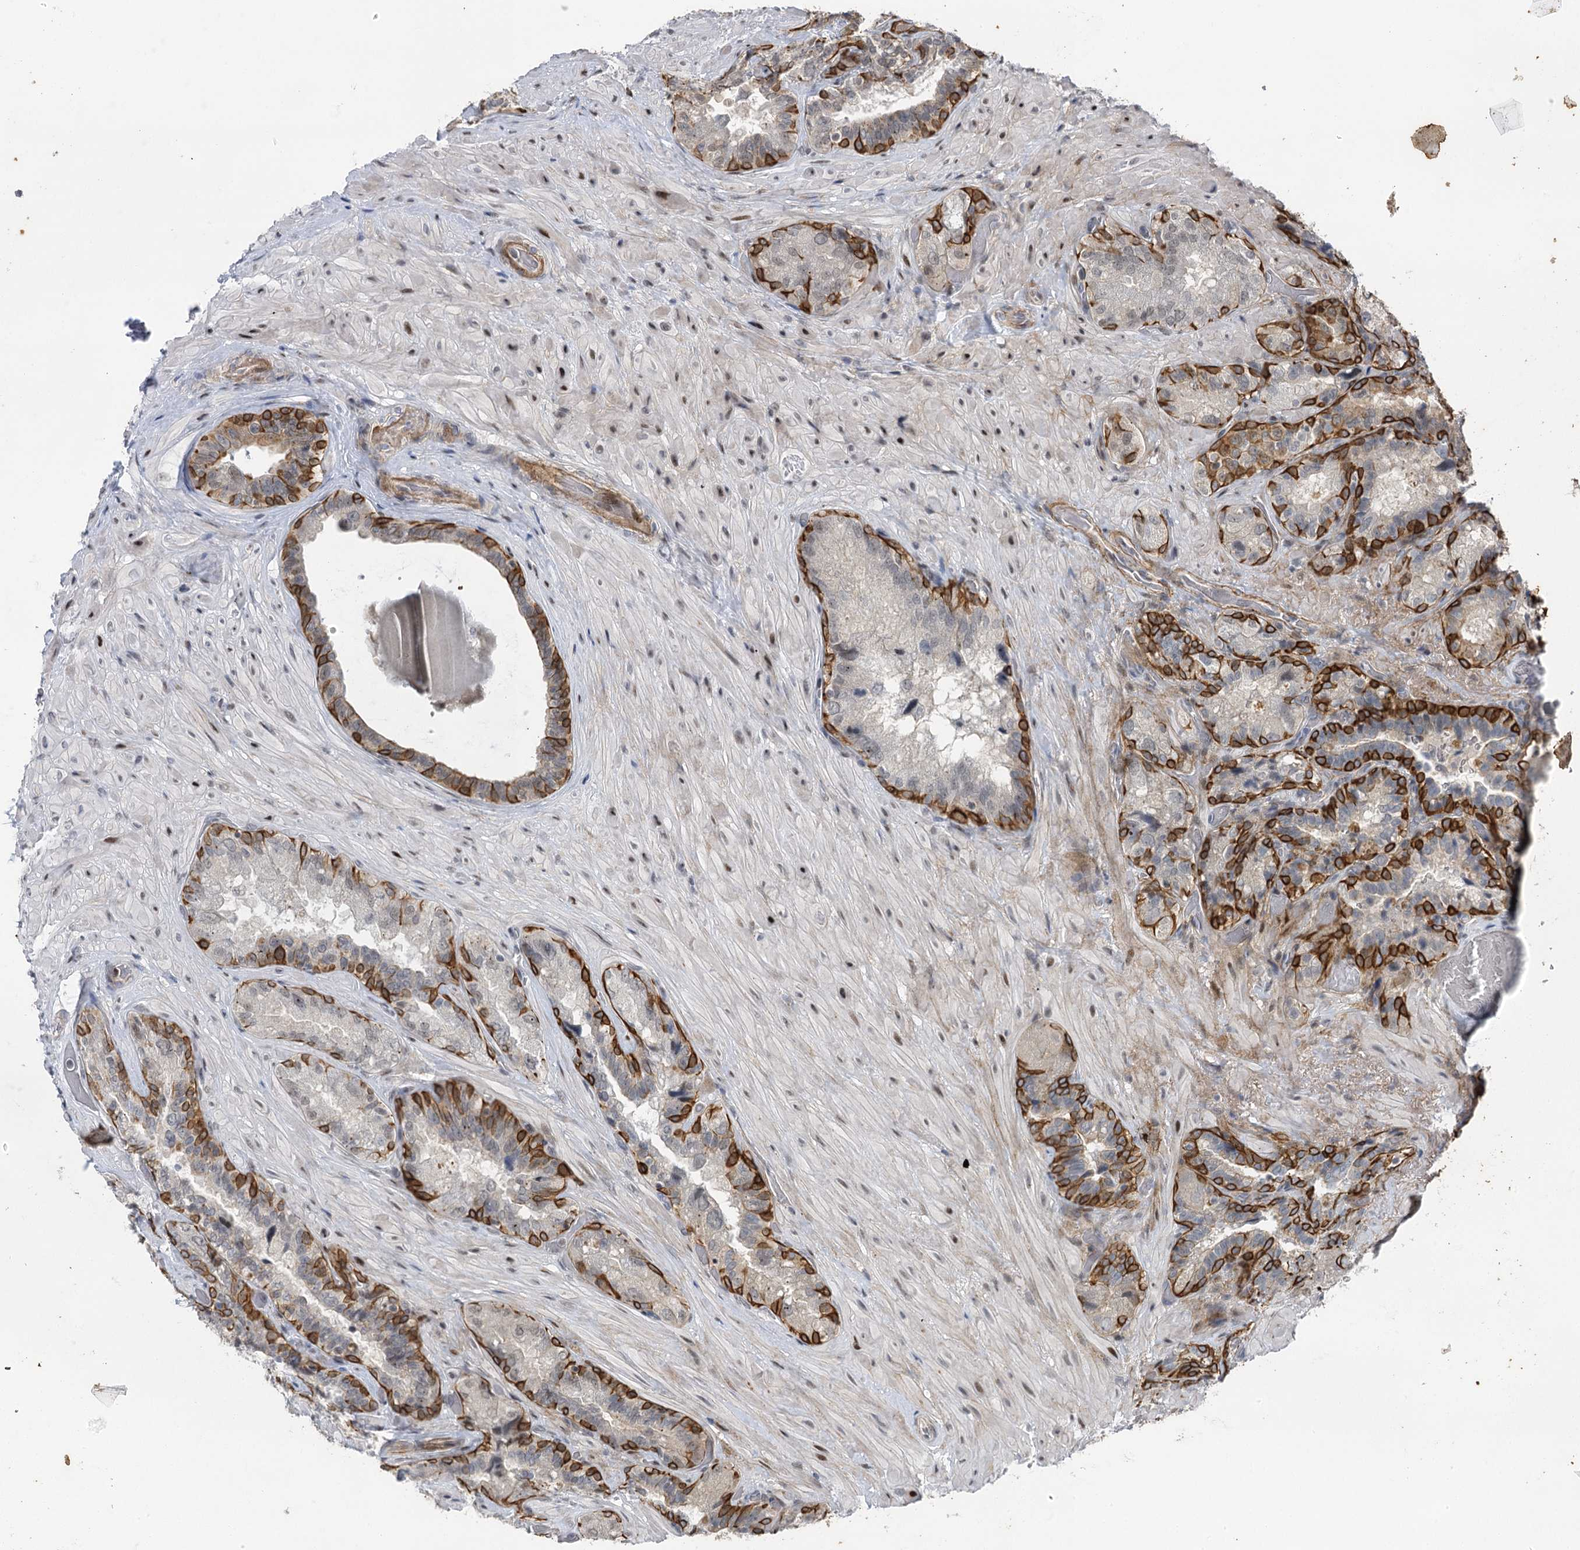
{"staining": {"intensity": "strong", "quantity": "25%-75%", "location": "cytoplasmic/membranous"}, "tissue": "seminal vesicle", "cell_type": "Glandular cells", "image_type": "normal", "snomed": [{"axis": "morphology", "description": "Normal tissue, NOS"}, {"axis": "topography", "description": "Prostate and seminal vesicle, NOS"}, {"axis": "topography", "description": "Prostate"}, {"axis": "topography", "description": "Seminal veicle"}], "caption": "This photomicrograph demonstrates benign seminal vesicle stained with immunohistochemistry (IHC) to label a protein in brown. The cytoplasmic/membranous of glandular cells show strong positivity for the protein. Nuclei are counter-stained blue.", "gene": "IL11RA", "patient": {"sex": "male", "age": 67}}